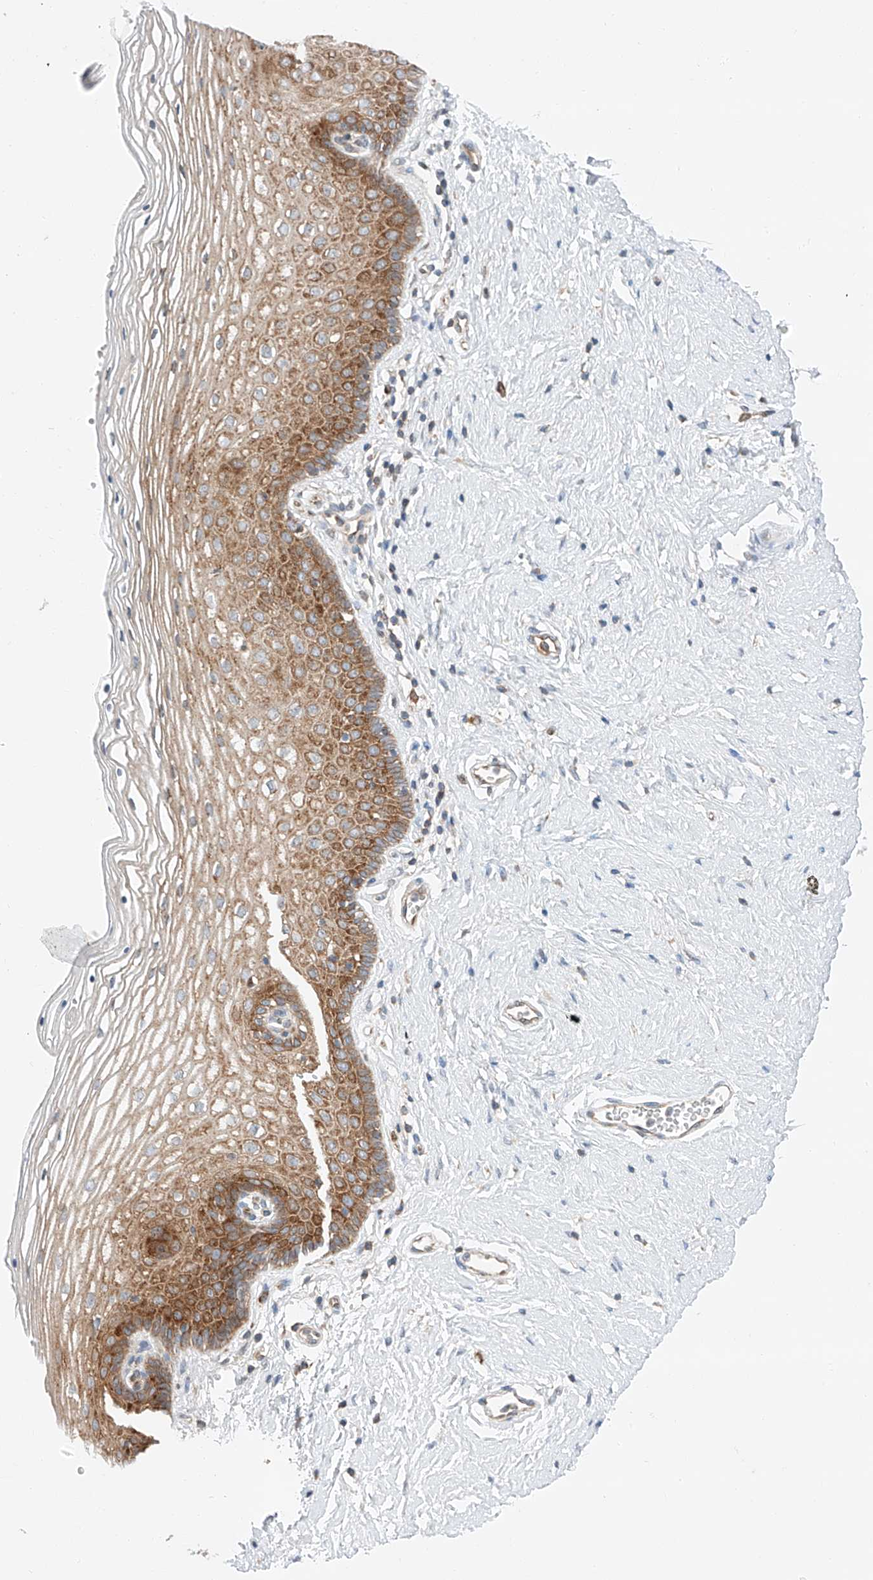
{"staining": {"intensity": "strong", "quantity": ">75%", "location": "cytoplasmic/membranous"}, "tissue": "vagina", "cell_type": "Squamous epithelial cells", "image_type": "normal", "snomed": [{"axis": "morphology", "description": "Normal tissue, NOS"}, {"axis": "topography", "description": "Vagina"}], "caption": "Immunohistochemical staining of normal human vagina demonstrates strong cytoplasmic/membranous protein expression in about >75% of squamous epithelial cells. (DAB IHC with brightfield microscopy, high magnification).", "gene": "RUSC1", "patient": {"sex": "female", "age": 32}}